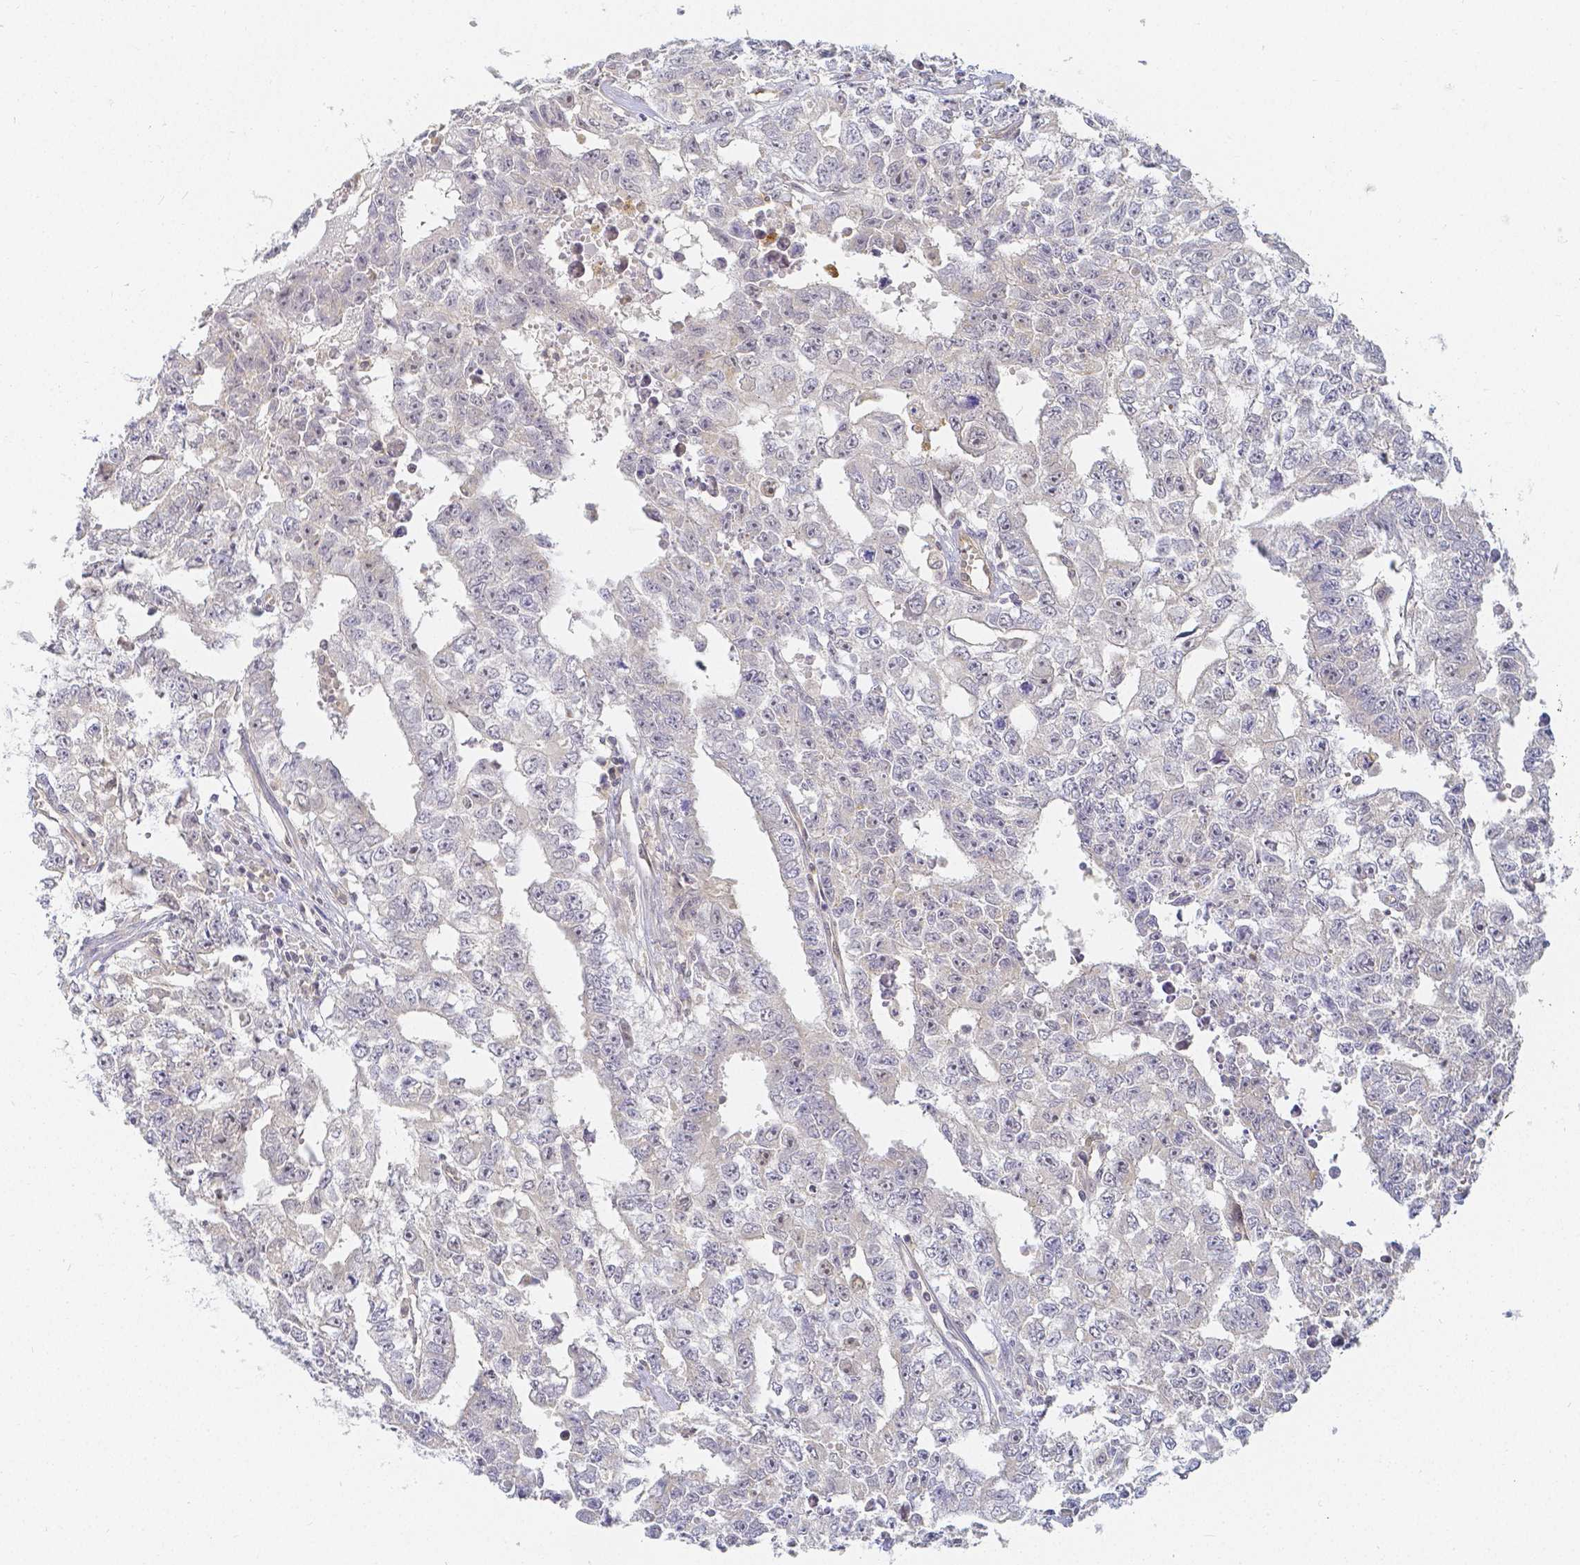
{"staining": {"intensity": "negative", "quantity": "none", "location": "none"}, "tissue": "testis cancer", "cell_type": "Tumor cells", "image_type": "cancer", "snomed": [{"axis": "morphology", "description": "Carcinoma, Embryonal, NOS"}, {"axis": "morphology", "description": "Teratoma, malignant, NOS"}, {"axis": "topography", "description": "Testis"}], "caption": "Histopathology image shows no protein positivity in tumor cells of testis cancer tissue.", "gene": "KCNH1", "patient": {"sex": "male", "age": 24}}